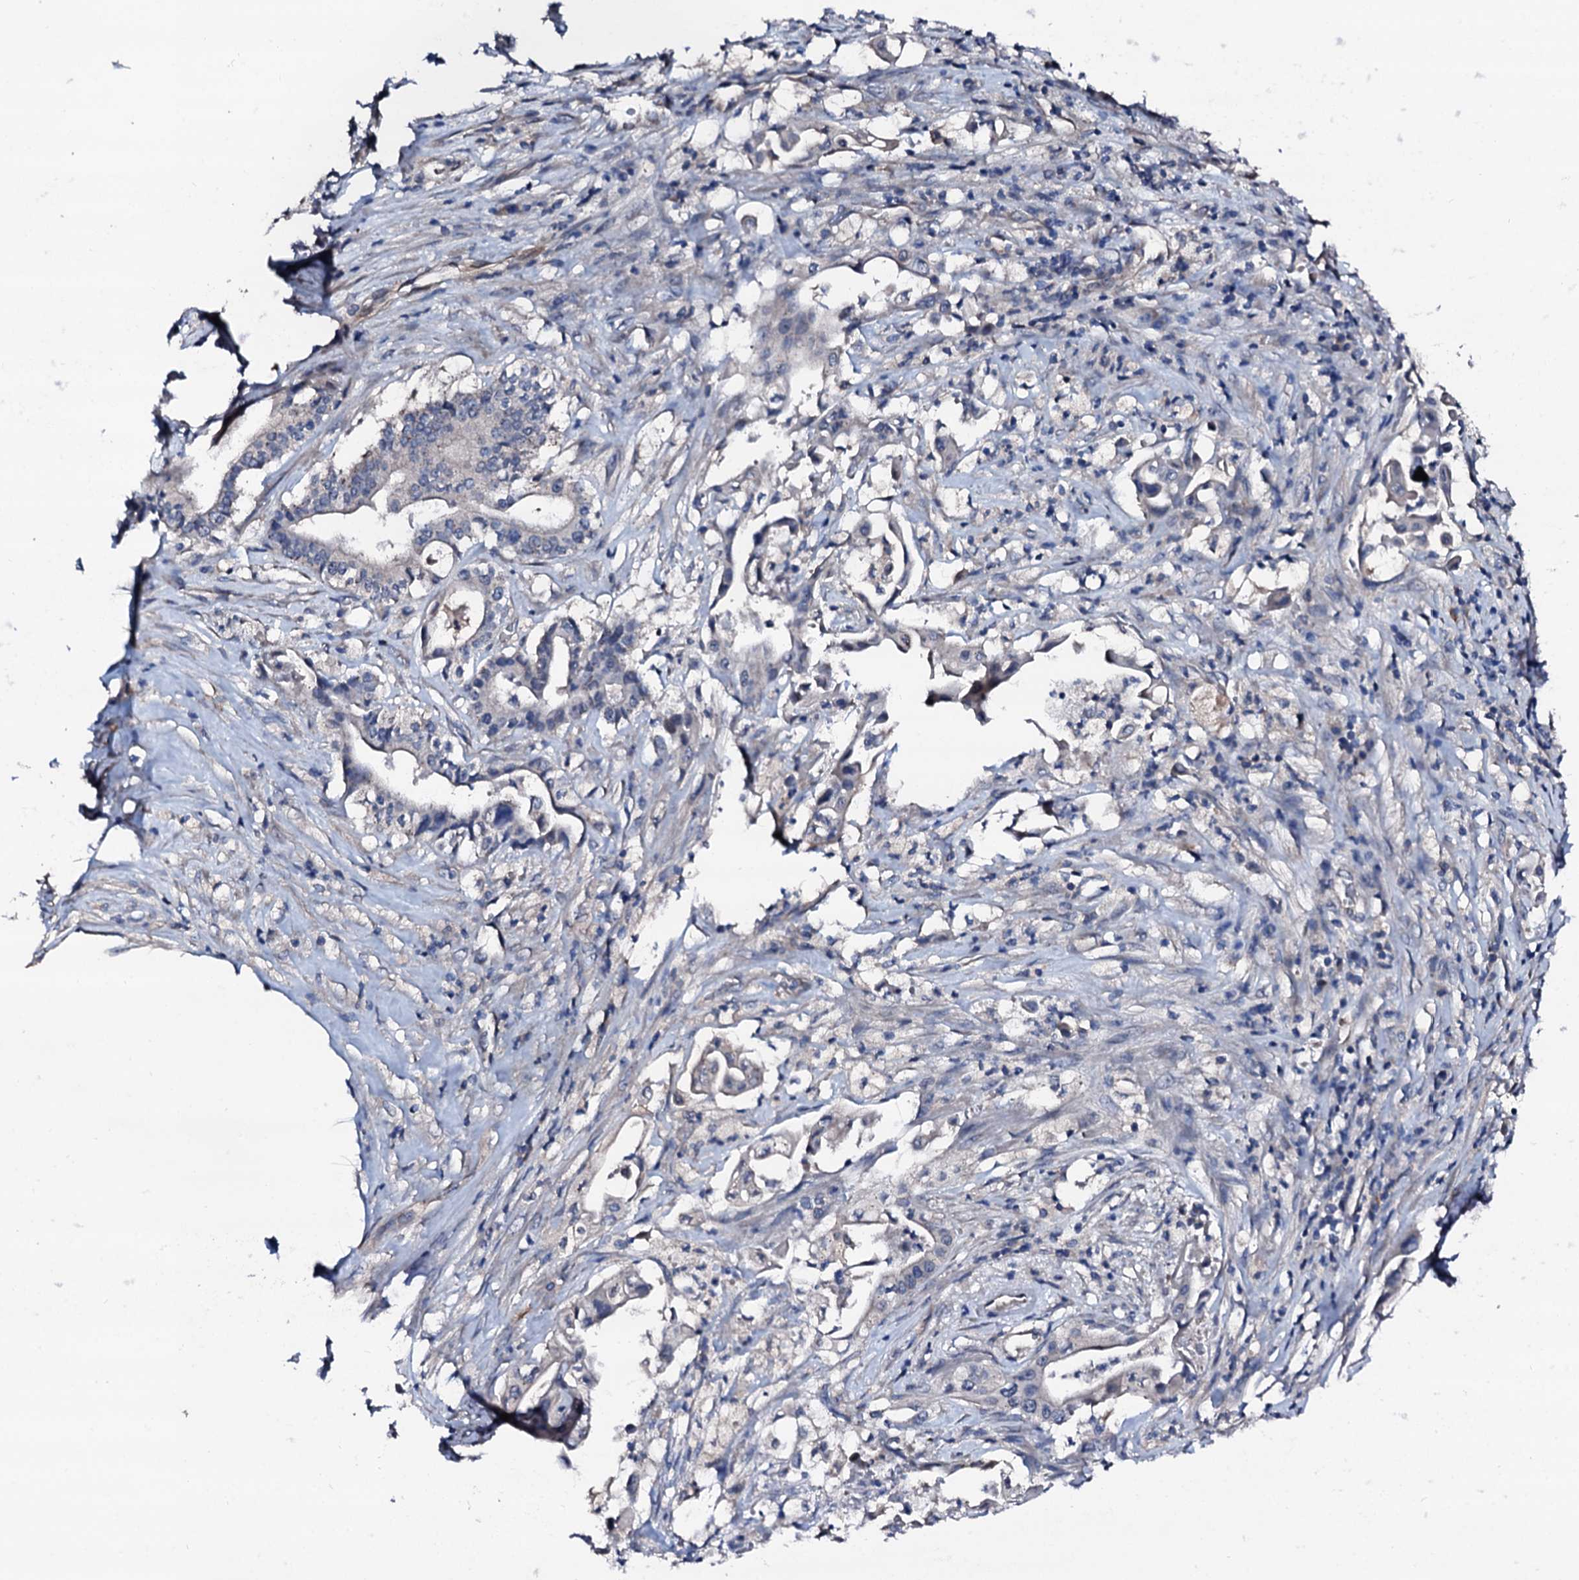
{"staining": {"intensity": "negative", "quantity": "none", "location": "none"}, "tissue": "pancreatic cancer", "cell_type": "Tumor cells", "image_type": "cancer", "snomed": [{"axis": "morphology", "description": "Adenocarcinoma, NOS"}, {"axis": "topography", "description": "Pancreas"}], "caption": "IHC of pancreatic cancer shows no staining in tumor cells. (Stains: DAB (3,3'-diaminobenzidine) immunohistochemistry with hematoxylin counter stain, Microscopy: brightfield microscopy at high magnification).", "gene": "TRAFD1", "patient": {"sex": "female", "age": 77}}